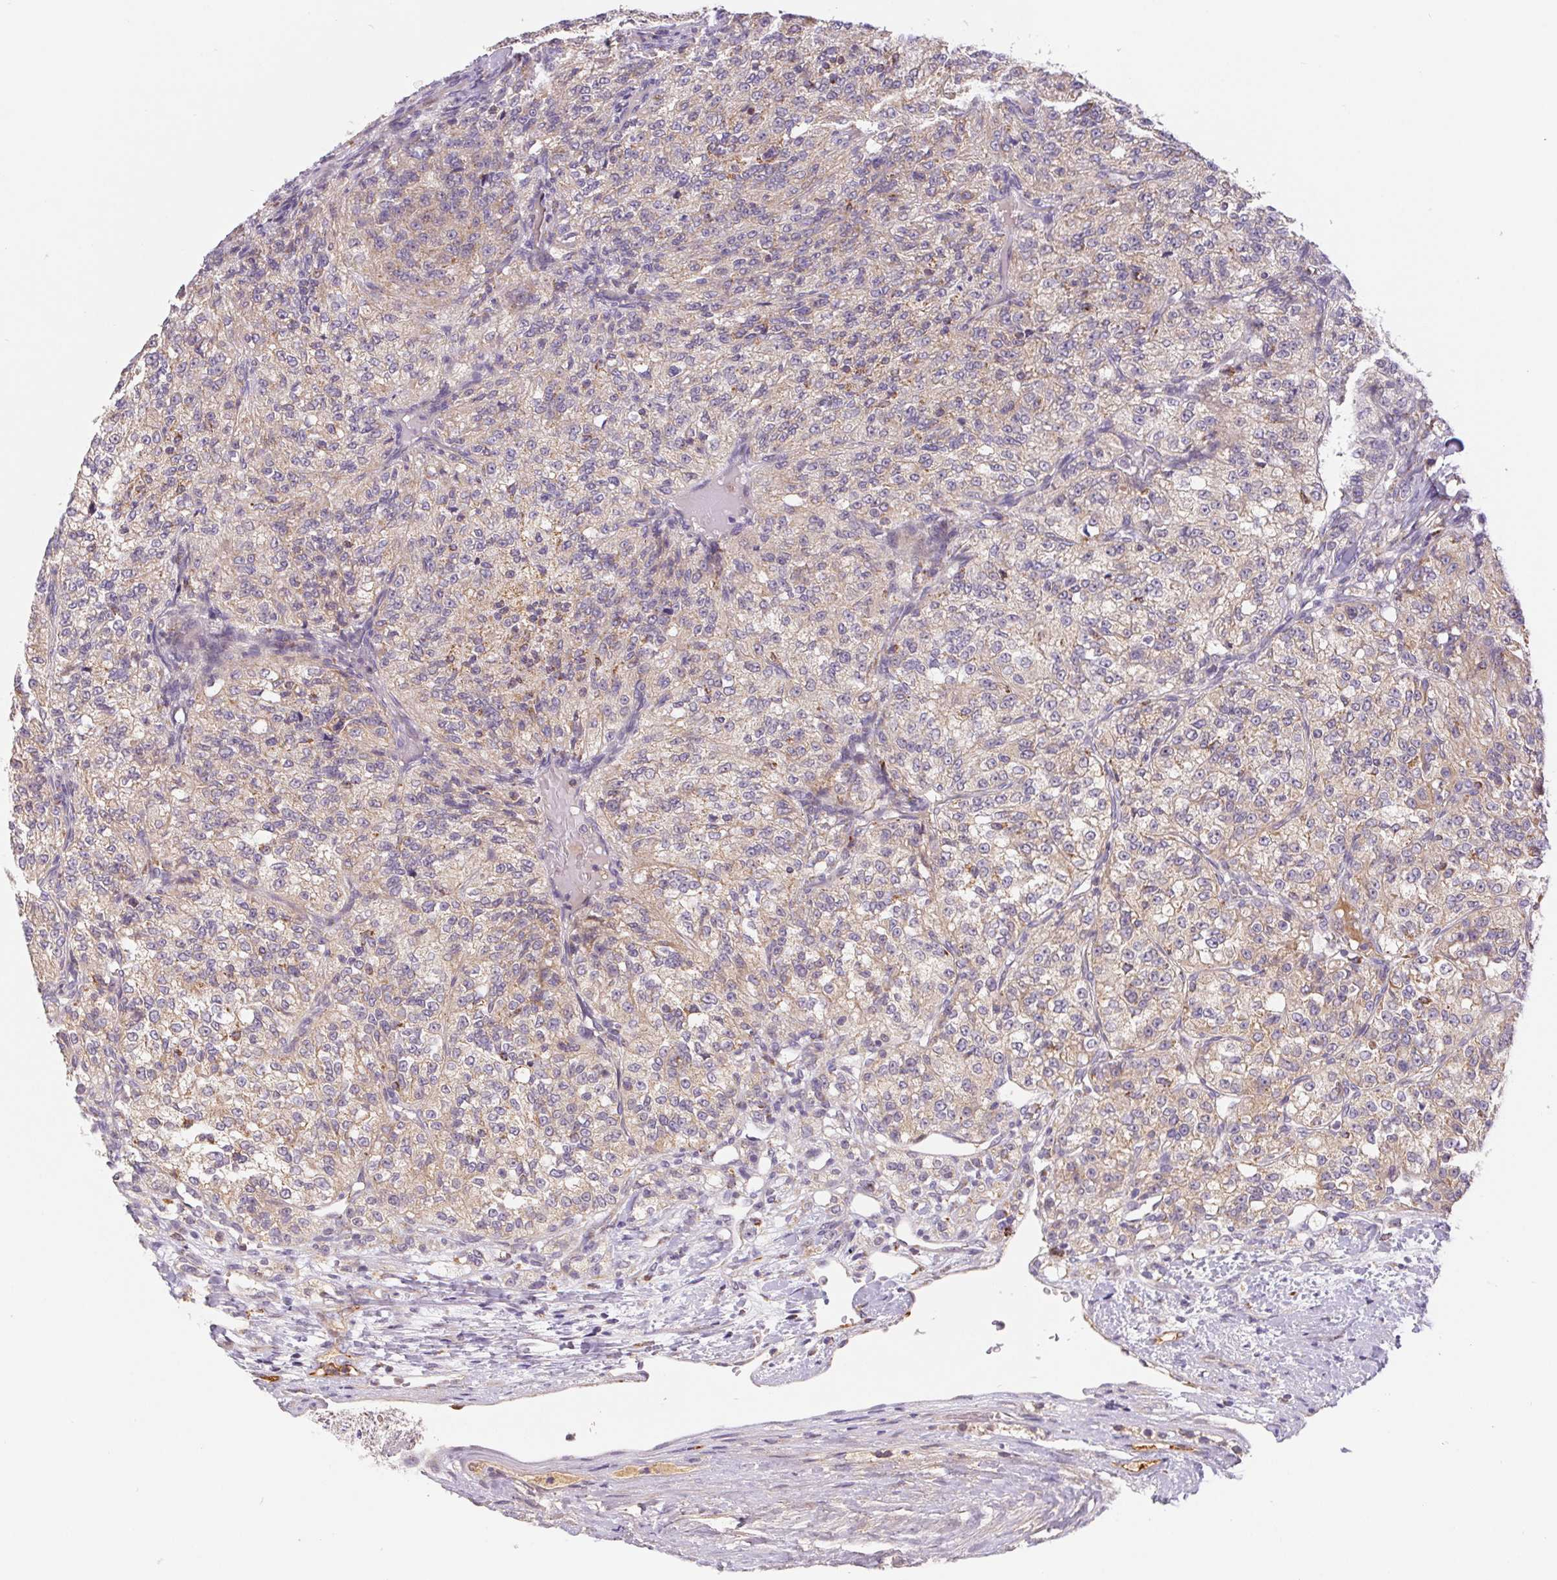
{"staining": {"intensity": "weak", "quantity": "<25%", "location": "cytoplasmic/membranous"}, "tissue": "renal cancer", "cell_type": "Tumor cells", "image_type": "cancer", "snomed": [{"axis": "morphology", "description": "Adenocarcinoma, NOS"}, {"axis": "topography", "description": "Kidney"}], "caption": "A micrograph of human renal cancer is negative for staining in tumor cells.", "gene": "EMC6", "patient": {"sex": "female", "age": 63}}